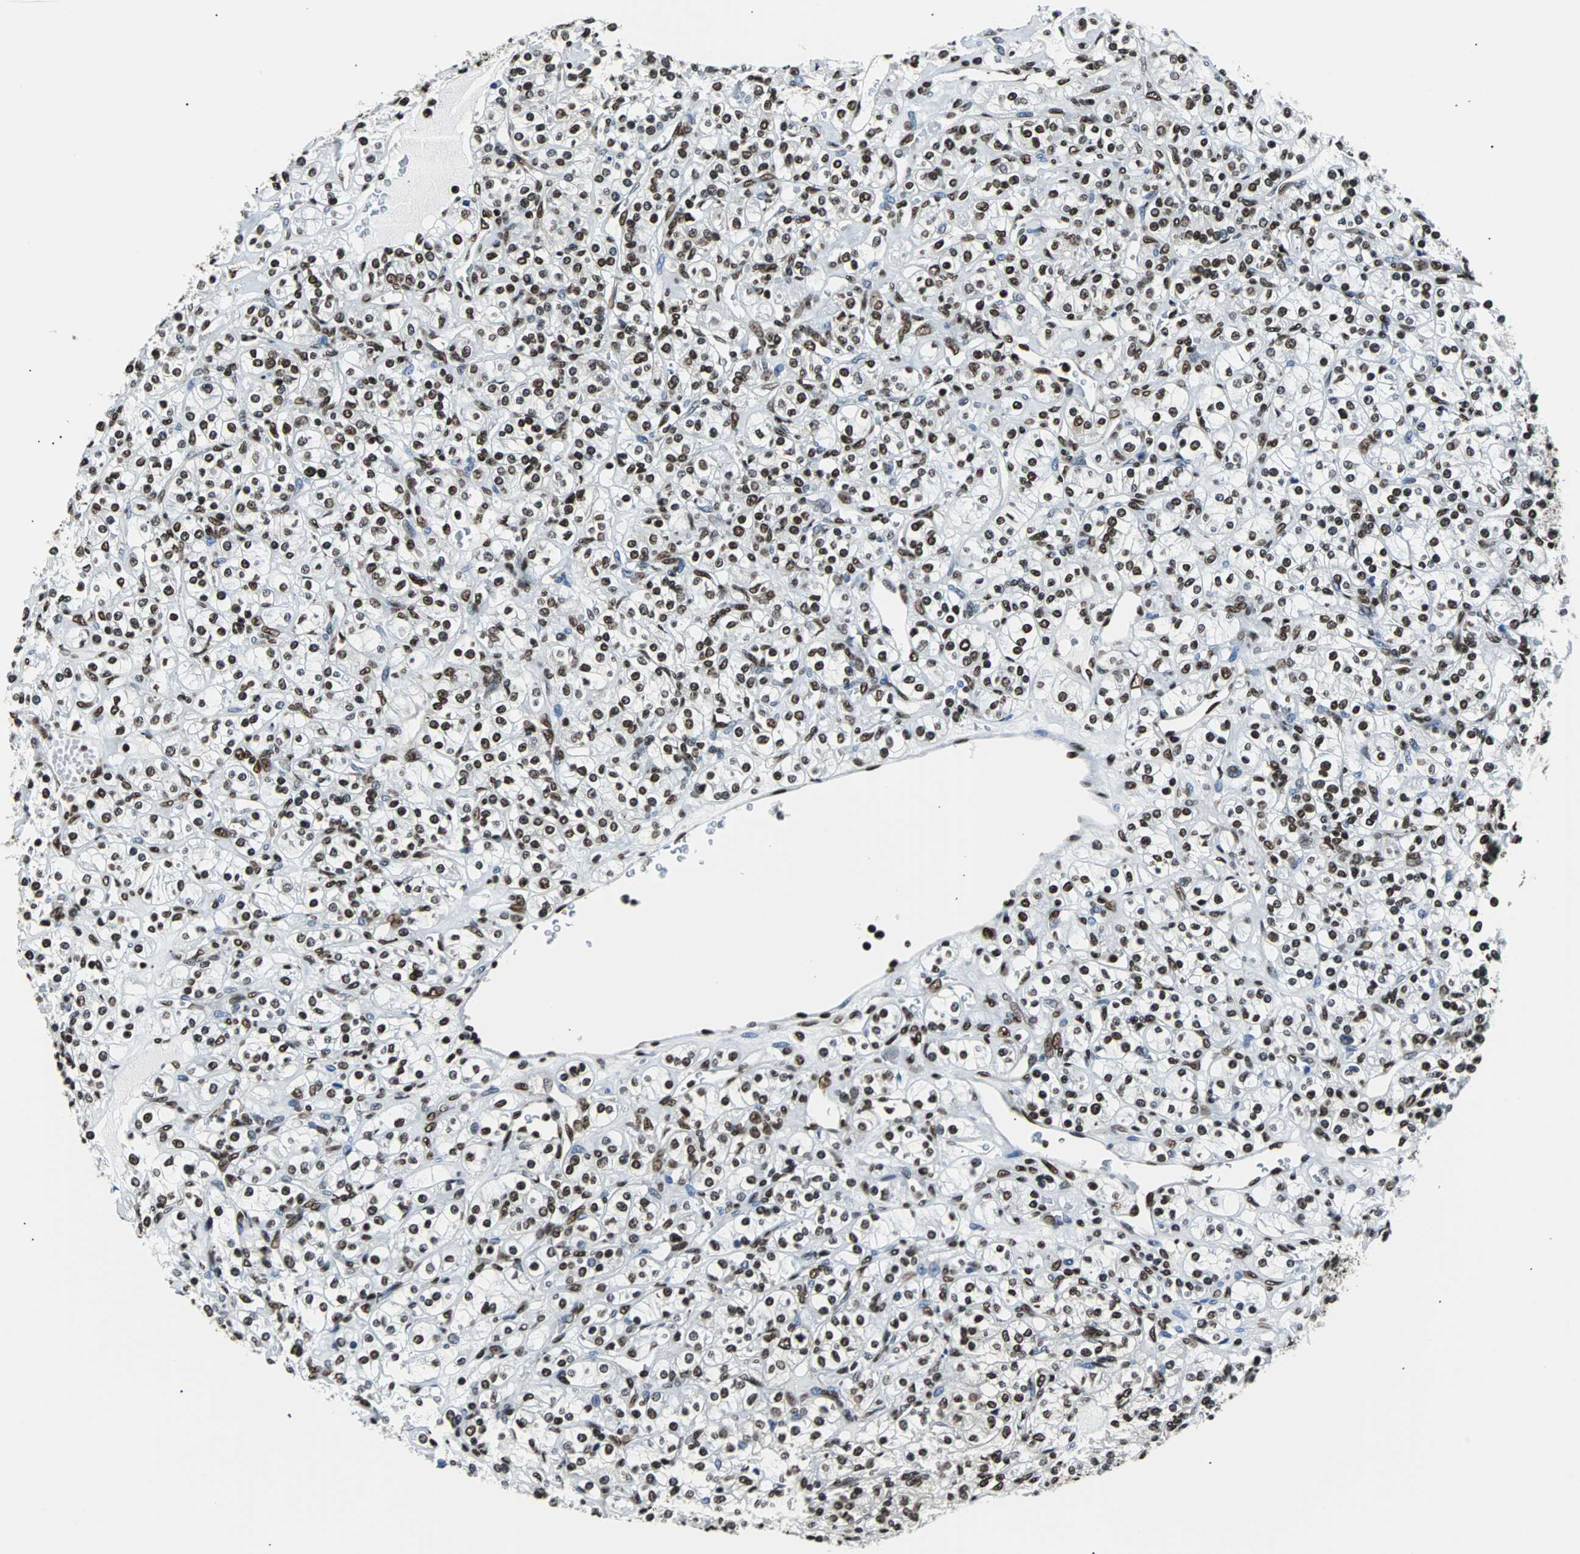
{"staining": {"intensity": "strong", "quantity": ">75%", "location": "nuclear"}, "tissue": "renal cancer", "cell_type": "Tumor cells", "image_type": "cancer", "snomed": [{"axis": "morphology", "description": "Adenocarcinoma, NOS"}, {"axis": "topography", "description": "Kidney"}], "caption": "Human renal cancer (adenocarcinoma) stained with a protein marker shows strong staining in tumor cells.", "gene": "FUBP1", "patient": {"sex": "male", "age": 77}}